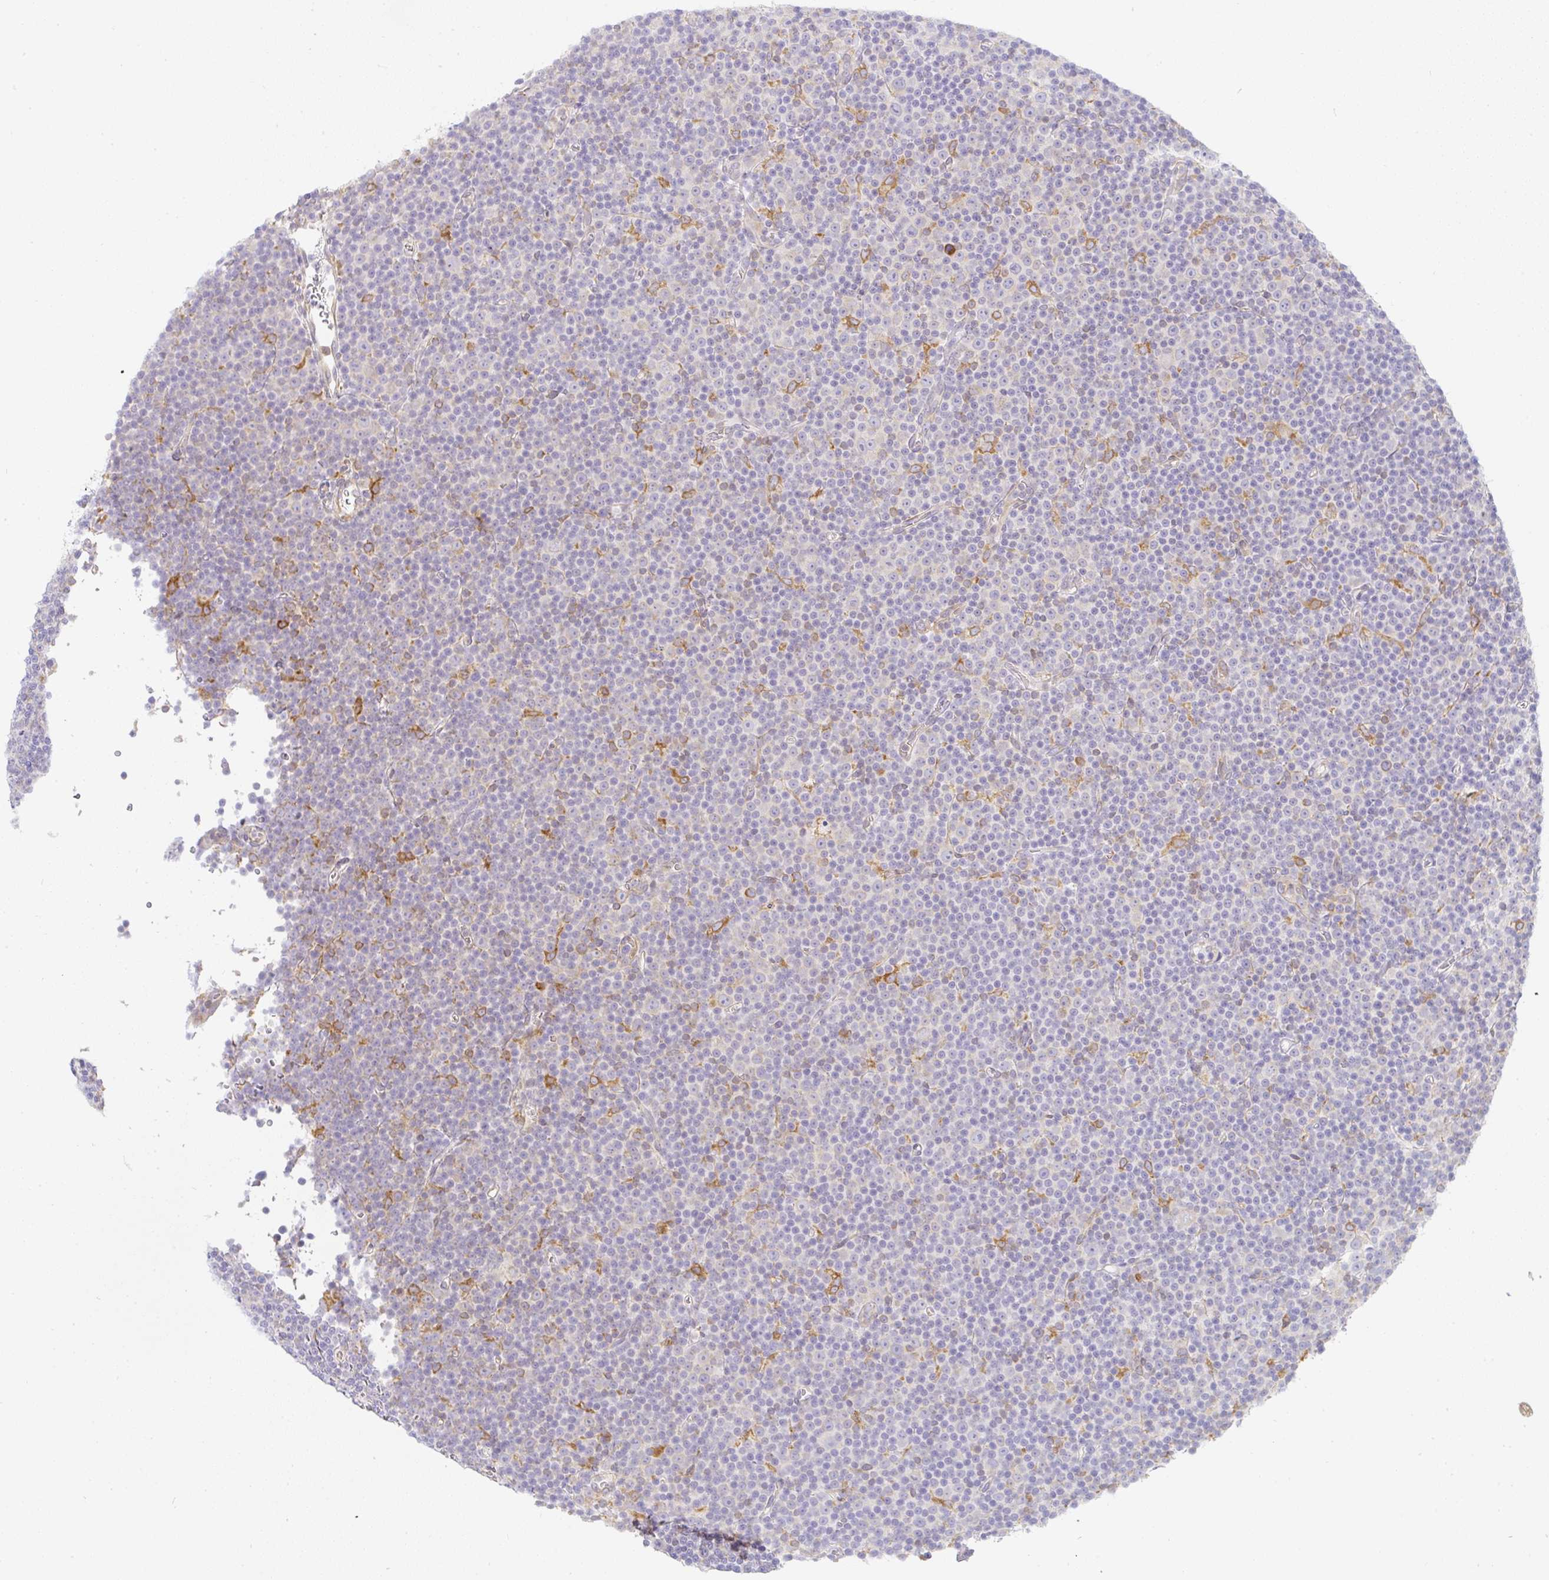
{"staining": {"intensity": "negative", "quantity": "none", "location": "none"}, "tissue": "lymphoma", "cell_type": "Tumor cells", "image_type": "cancer", "snomed": [{"axis": "morphology", "description": "Malignant lymphoma, non-Hodgkin's type, Low grade"}, {"axis": "topography", "description": "Lymph node"}], "caption": "IHC photomicrograph of neoplastic tissue: human malignant lymphoma, non-Hodgkin's type (low-grade) stained with DAB (3,3'-diaminobenzidine) reveals no significant protein positivity in tumor cells.", "gene": "DERL2", "patient": {"sex": "female", "age": 67}}